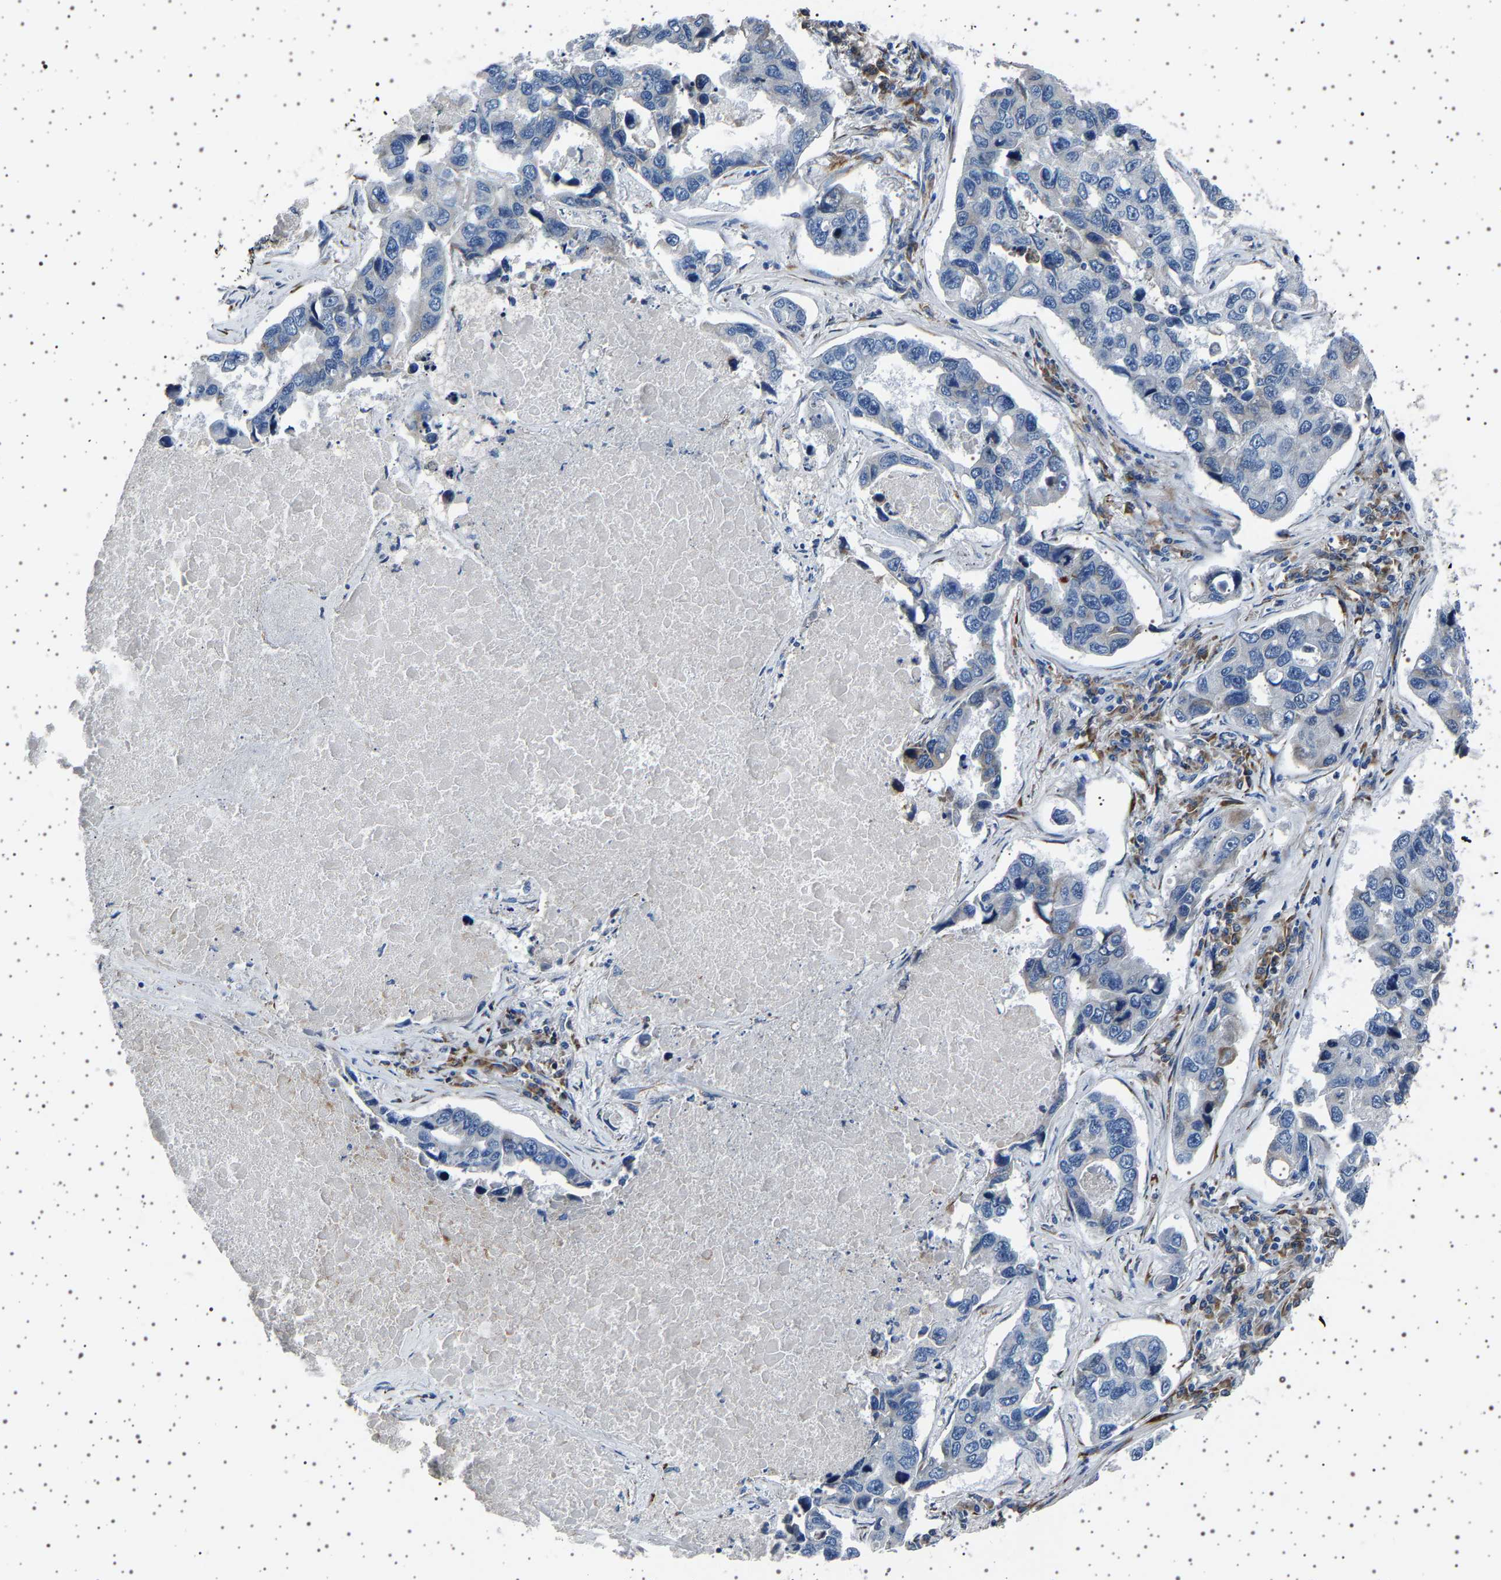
{"staining": {"intensity": "negative", "quantity": "none", "location": "none"}, "tissue": "lung cancer", "cell_type": "Tumor cells", "image_type": "cancer", "snomed": [{"axis": "morphology", "description": "Adenocarcinoma, NOS"}, {"axis": "topography", "description": "Lung"}], "caption": "Tumor cells show no significant positivity in adenocarcinoma (lung).", "gene": "FTCD", "patient": {"sex": "male", "age": 64}}